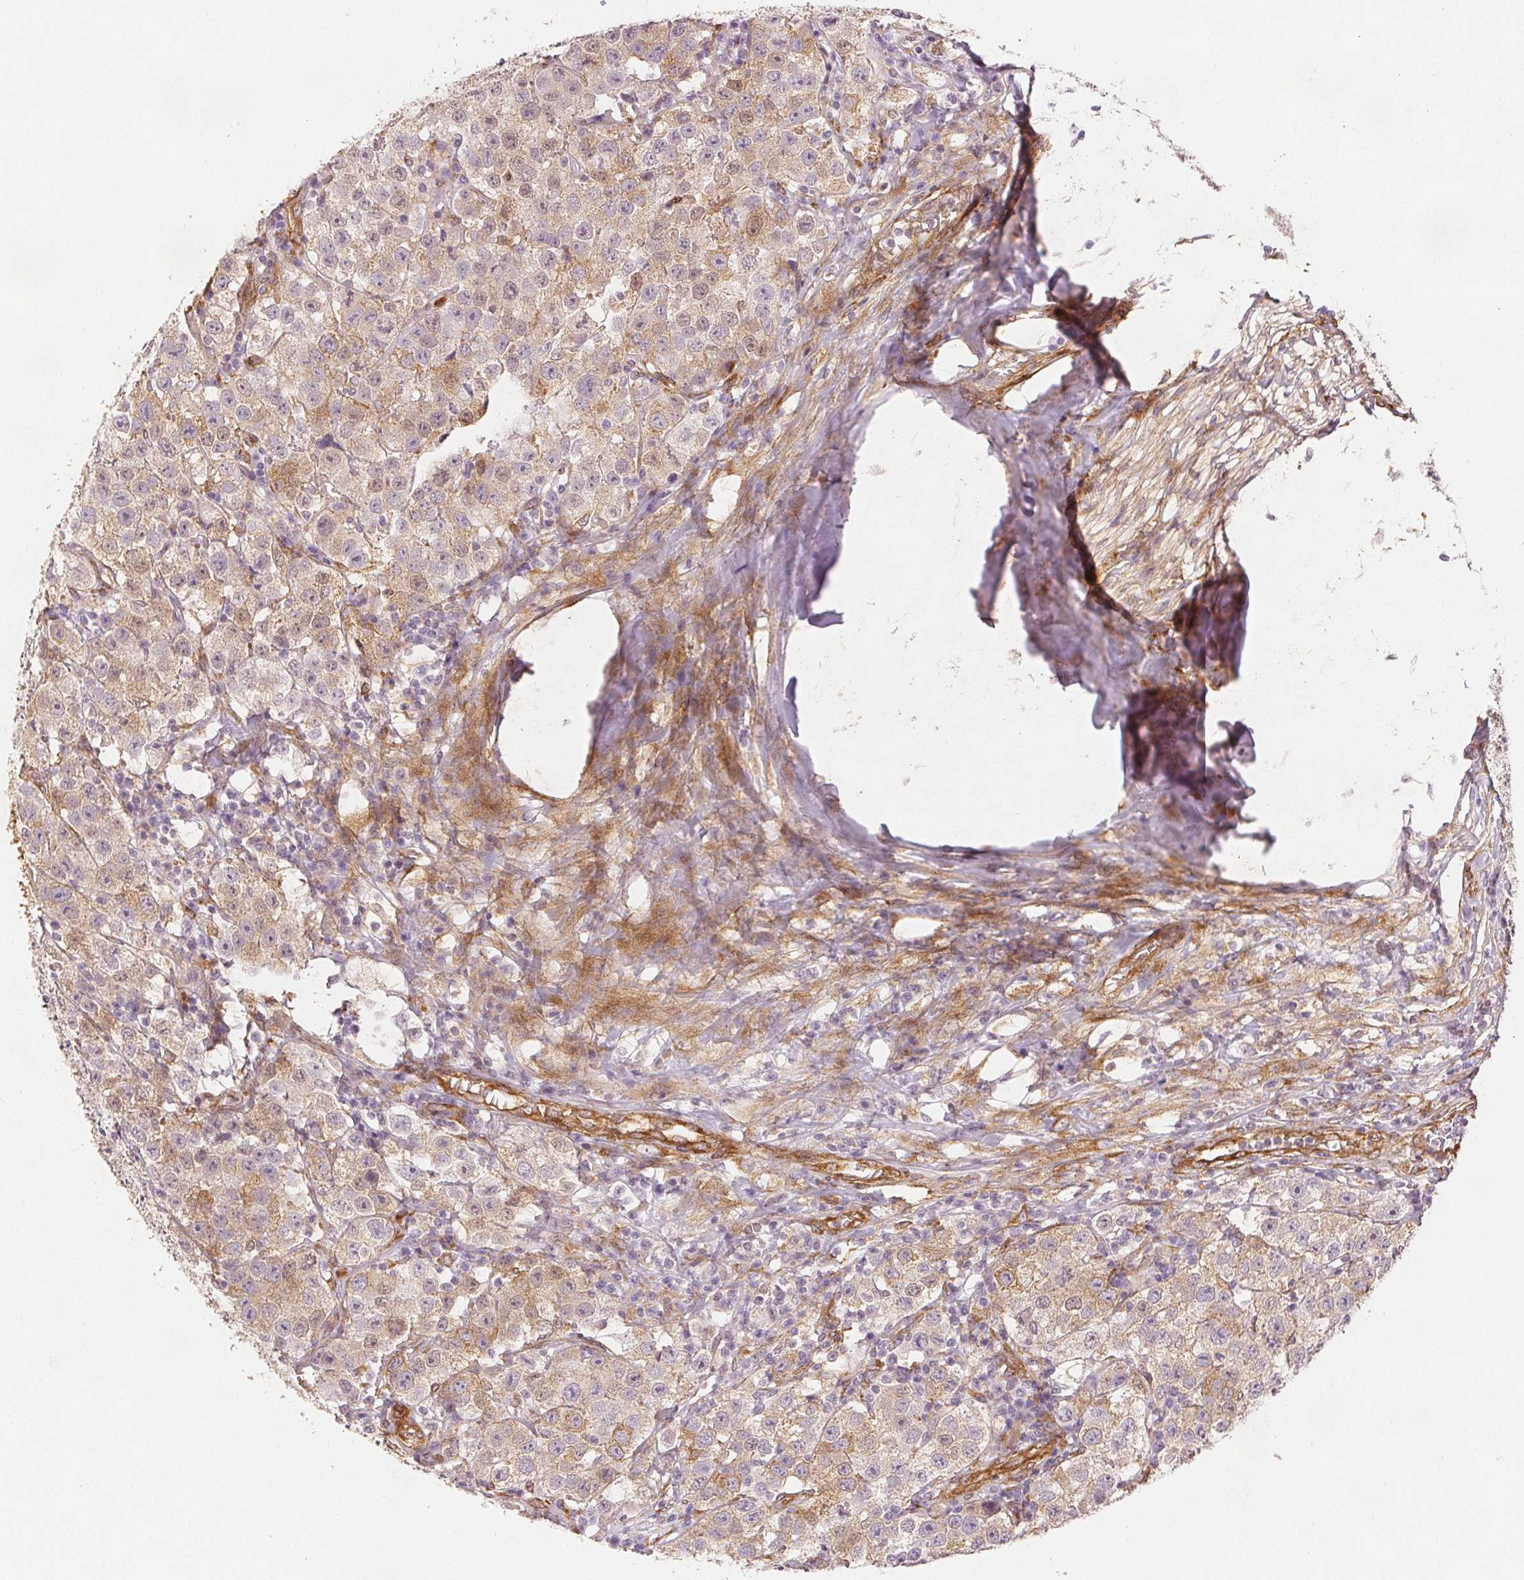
{"staining": {"intensity": "weak", "quantity": "25%-75%", "location": "cytoplasmic/membranous"}, "tissue": "testis cancer", "cell_type": "Tumor cells", "image_type": "cancer", "snomed": [{"axis": "morphology", "description": "Seminoma, NOS"}, {"axis": "topography", "description": "Testis"}], "caption": "DAB immunohistochemical staining of seminoma (testis) demonstrates weak cytoplasmic/membranous protein positivity in approximately 25%-75% of tumor cells. (Stains: DAB in brown, nuclei in blue, Microscopy: brightfield microscopy at high magnification).", "gene": "DIAPH2", "patient": {"sex": "male", "age": 34}}